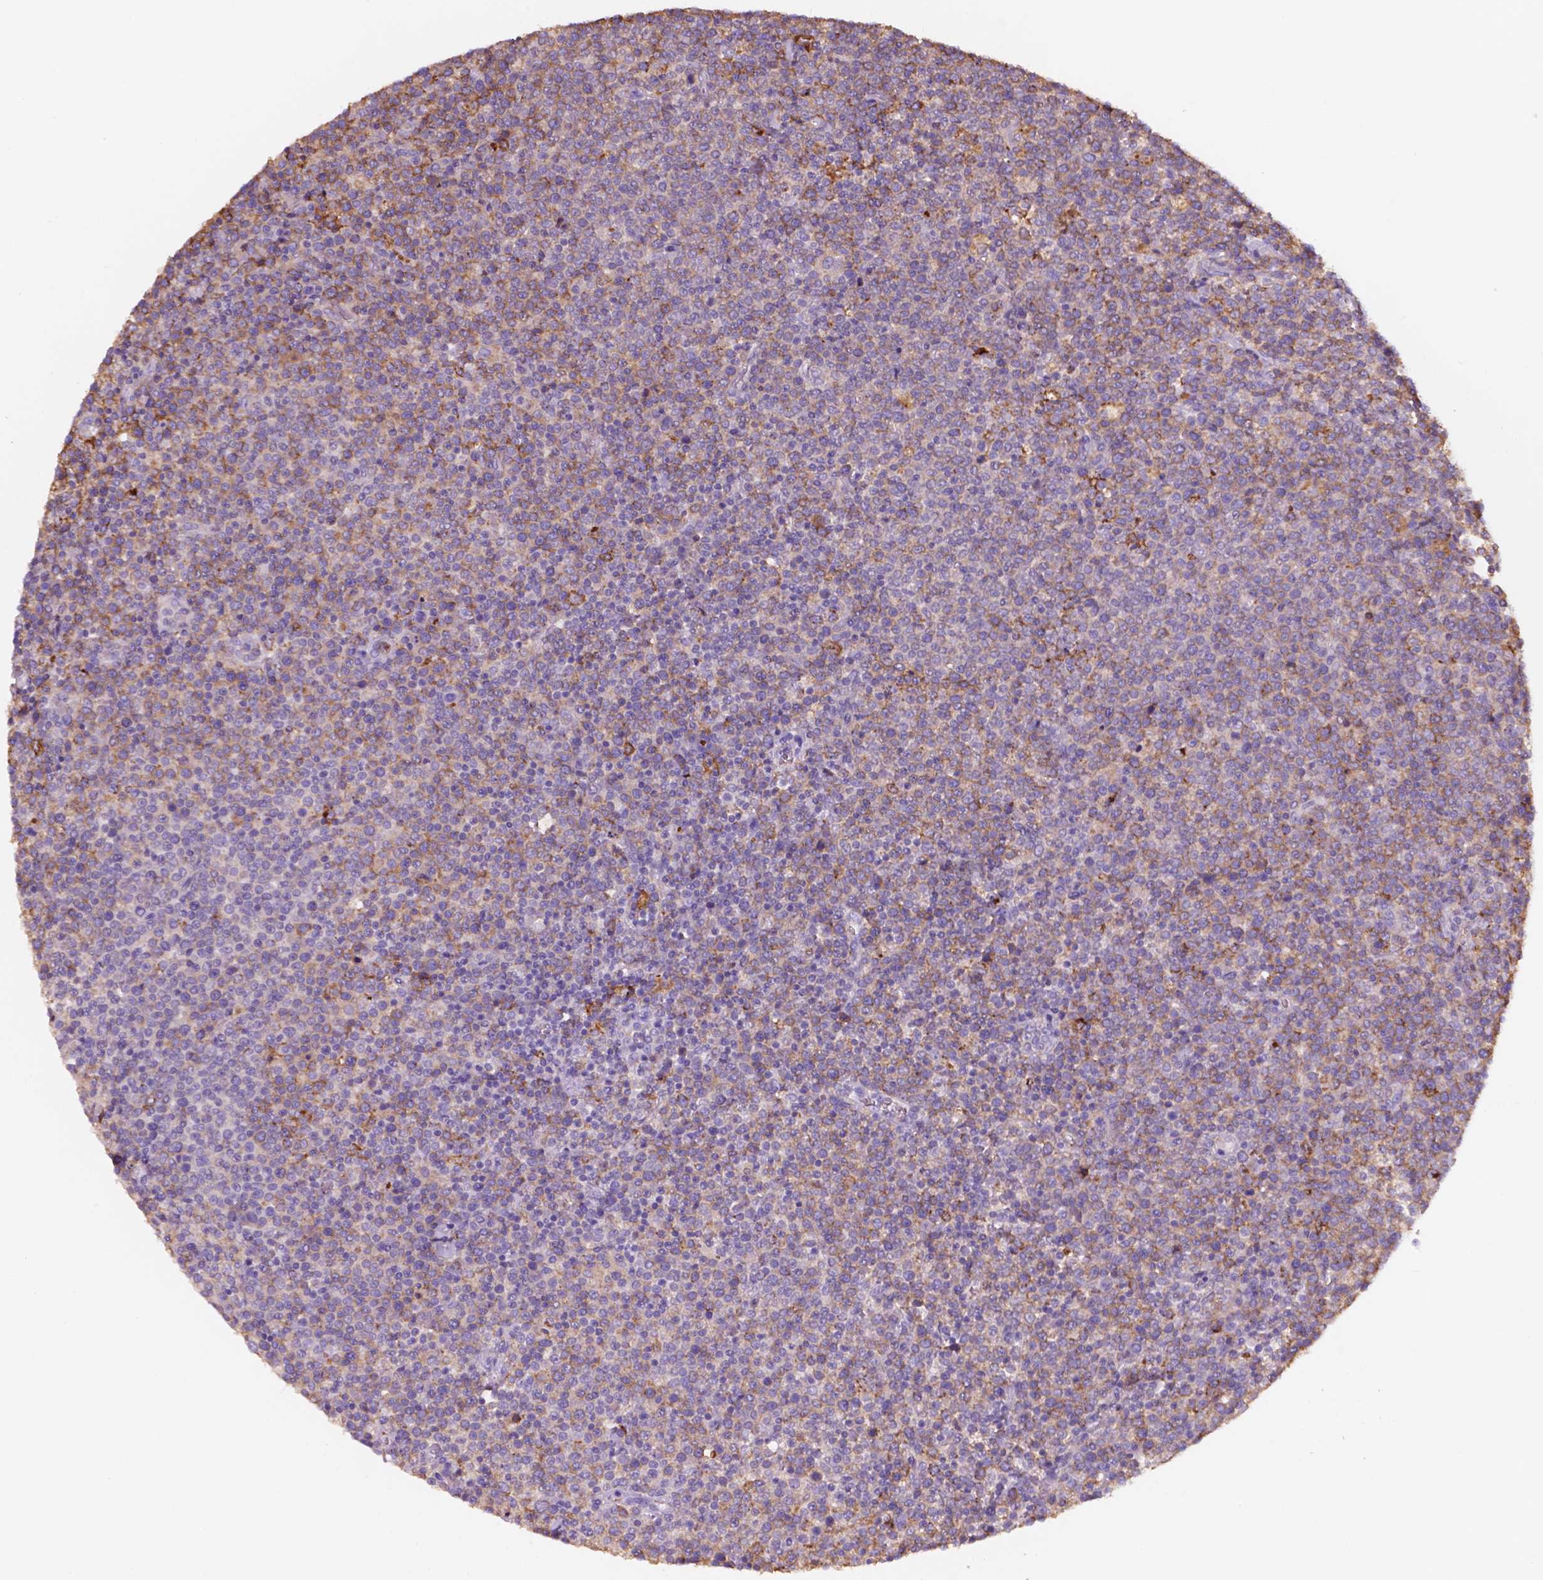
{"staining": {"intensity": "weak", "quantity": "25%-75%", "location": "cytoplasmic/membranous"}, "tissue": "lymphoma", "cell_type": "Tumor cells", "image_type": "cancer", "snomed": [{"axis": "morphology", "description": "Malignant lymphoma, non-Hodgkin's type, High grade"}, {"axis": "topography", "description": "Lymph node"}], "caption": "This image exhibits lymphoma stained with immunohistochemistry (IHC) to label a protein in brown. The cytoplasmic/membranous of tumor cells show weak positivity for the protein. Nuclei are counter-stained blue.", "gene": "MKRN2OS", "patient": {"sex": "male", "age": 61}}